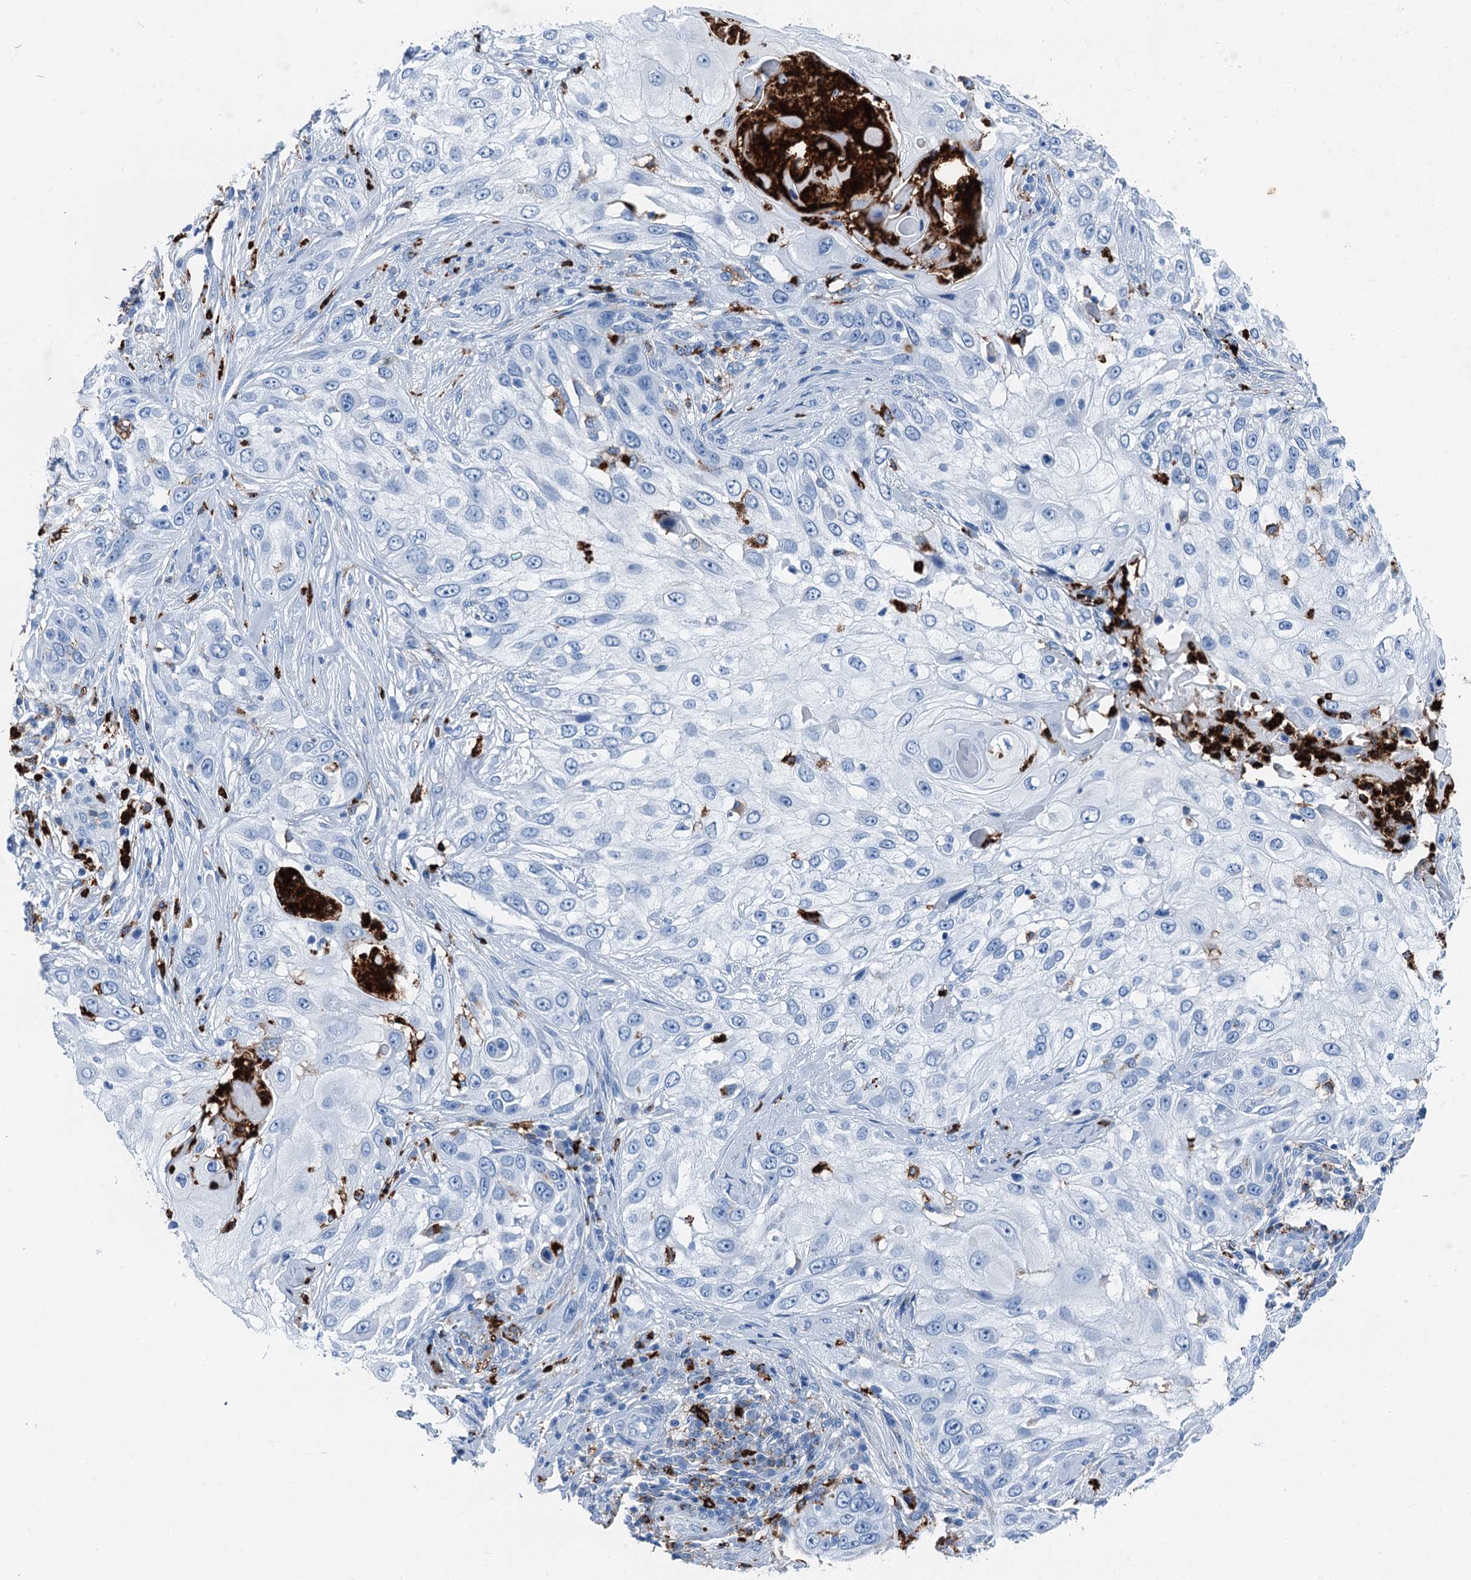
{"staining": {"intensity": "negative", "quantity": "none", "location": "none"}, "tissue": "skin cancer", "cell_type": "Tumor cells", "image_type": "cancer", "snomed": [{"axis": "morphology", "description": "Squamous cell carcinoma, NOS"}, {"axis": "topography", "description": "Skin"}], "caption": "A high-resolution micrograph shows immunohistochemistry staining of skin cancer (squamous cell carcinoma), which demonstrates no significant expression in tumor cells.", "gene": "PLAC8", "patient": {"sex": "female", "age": 44}}